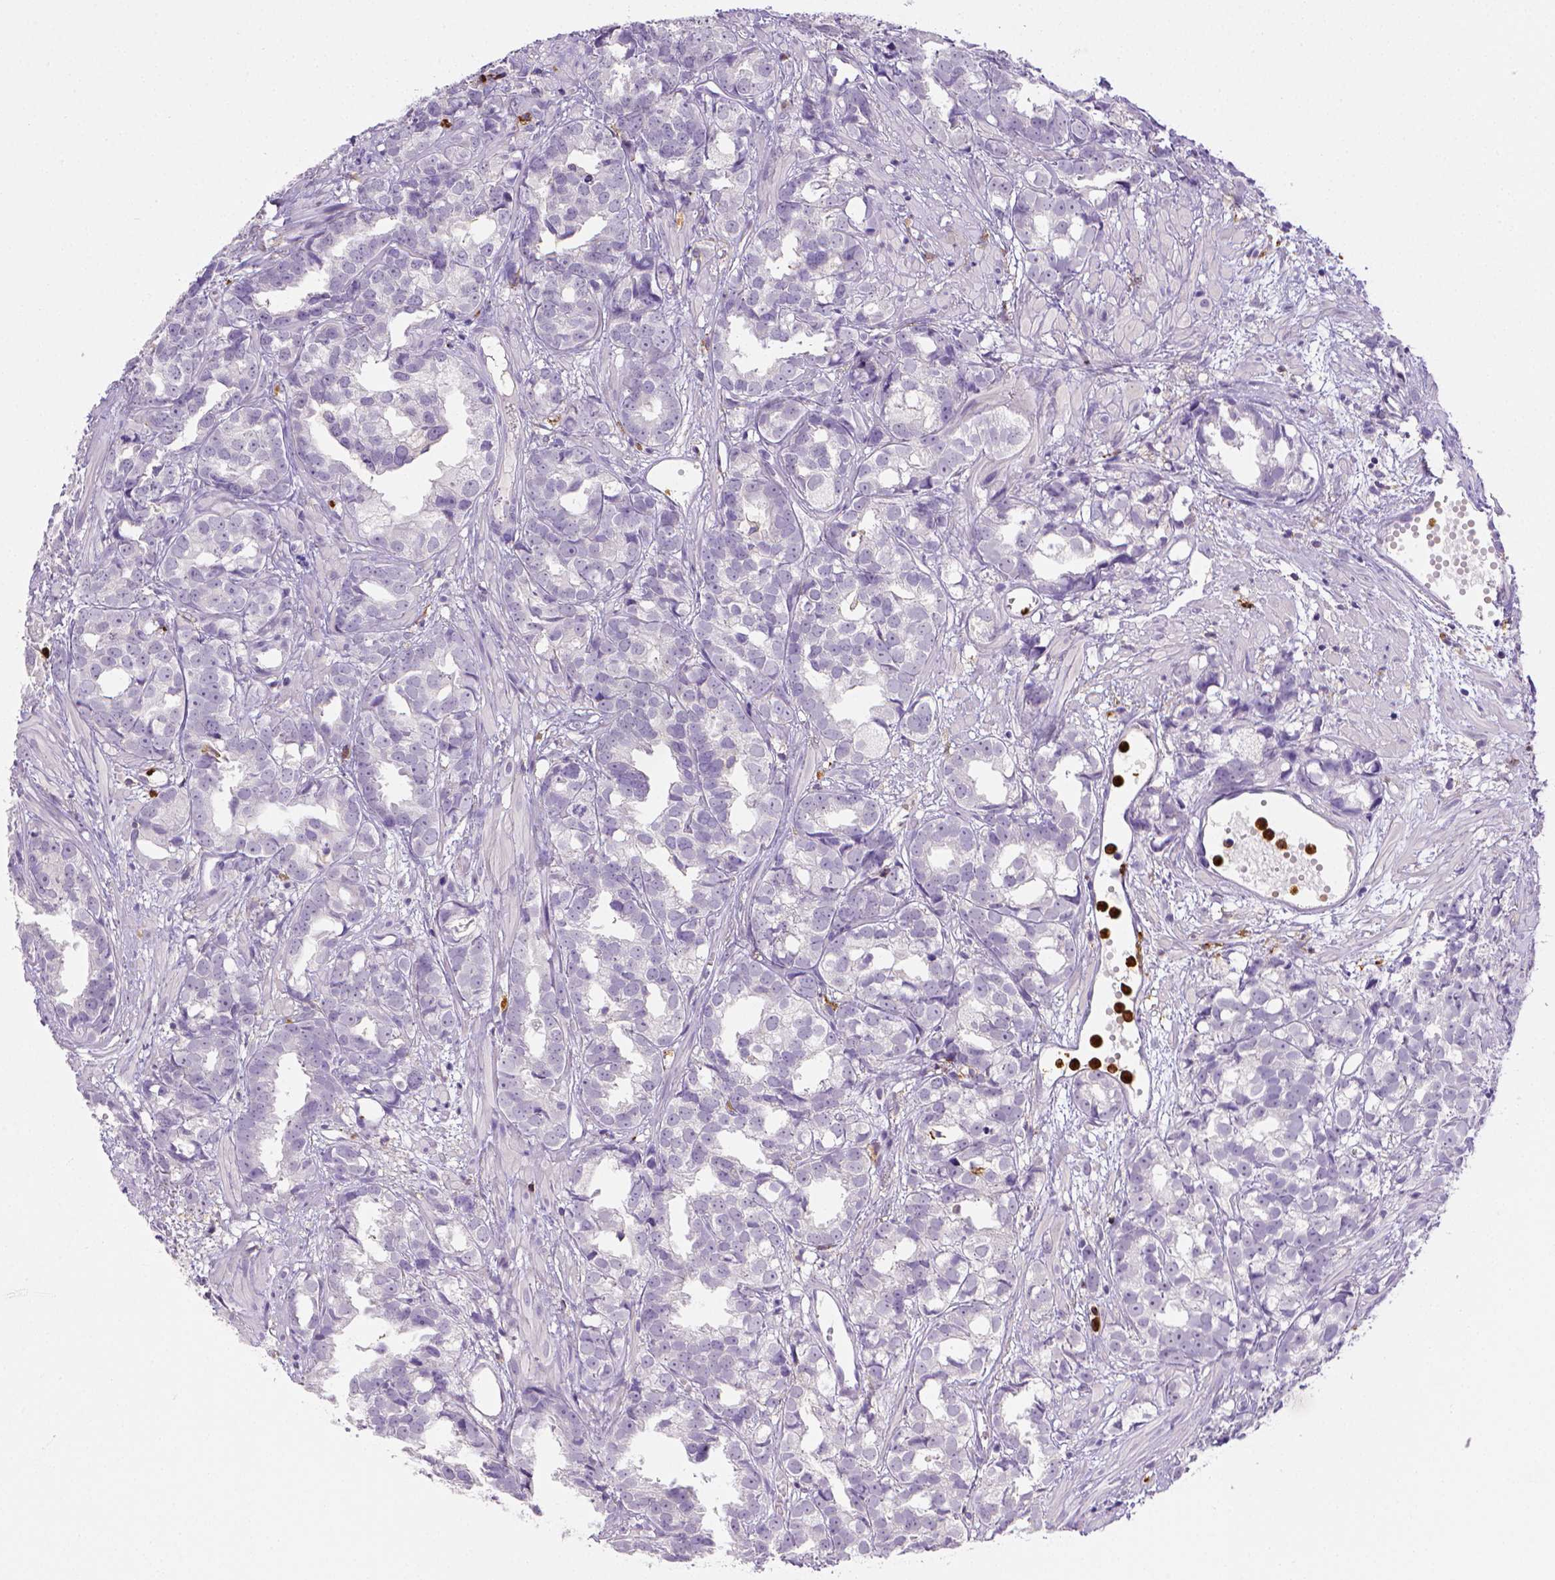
{"staining": {"intensity": "negative", "quantity": "none", "location": "none"}, "tissue": "prostate cancer", "cell_type": "Tumor cells", "image_type": "cancer", "snomed": [{"axis": "morphology", "description": "Adenocarcinoma, High grade"}, {"axis": "topography", "description": "Prostate"}], "caption": "Tumor cells show no significant expression in prostate cancer (adenocarcinoma (high-grade)).", "gene": "ITGAM", "patient": {"sex": "male", "age": 79}}